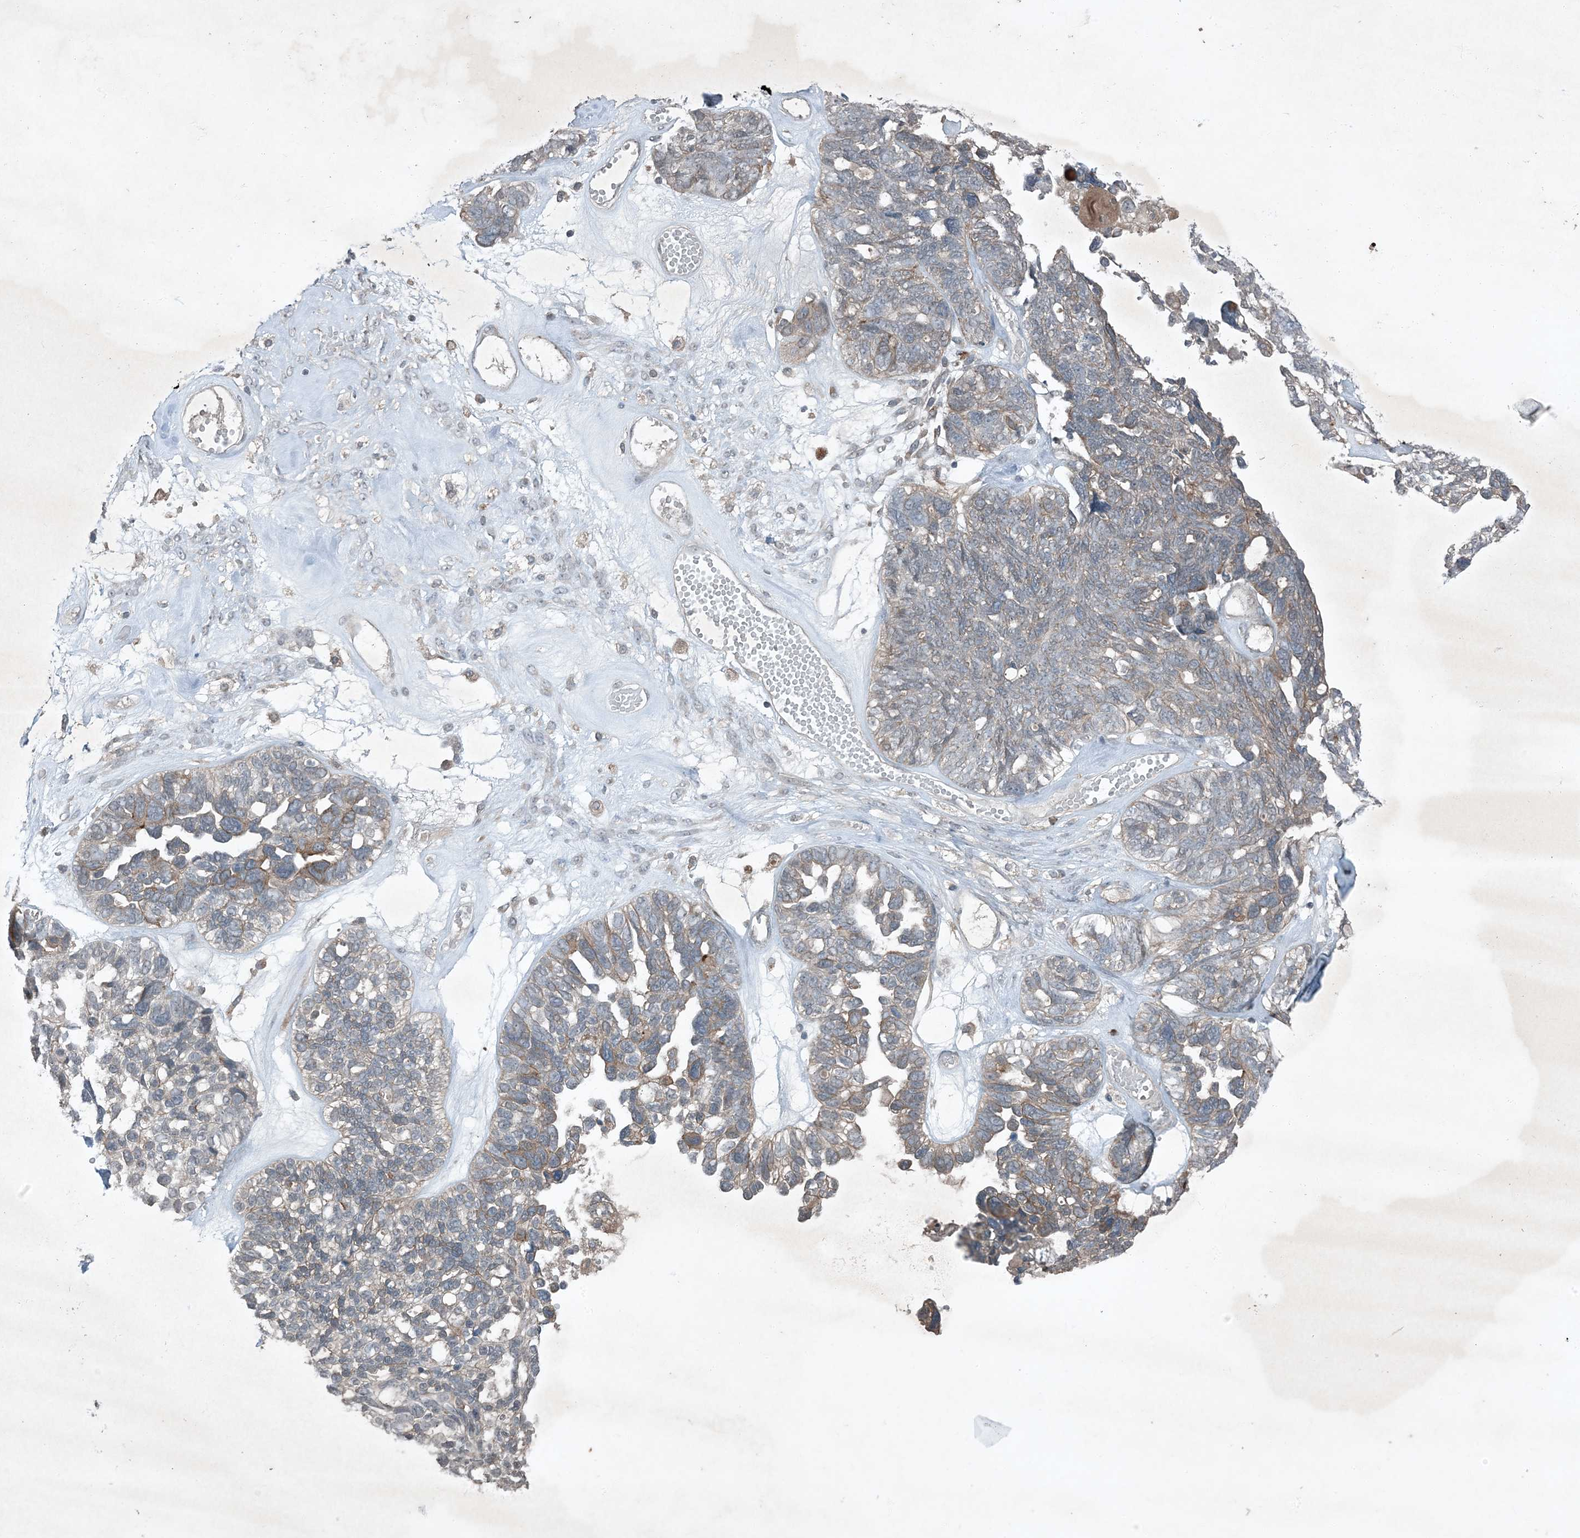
{"staining": {"intensity": "weak", "quantity": "<25%", "location": "cytoplasmic/membranous"}, "tissue": "ovarian cancer", "cell_type": "Tumor cells", "image_type": "cancer", "snomed": [{"axis": "morphology", "description": "Cystadenocarcinoma, serous, NOS"}, {"axis": "topography", "description": "Ovary"}], "caption": "Immunohistochemistry micrograph of human ovarian serous cystadenocarcinoma stained for a protein (brown), which reveals no positivity in tumor cells.", "gene": "MDN1", "patient": {"sex": "female", "age": 79}}